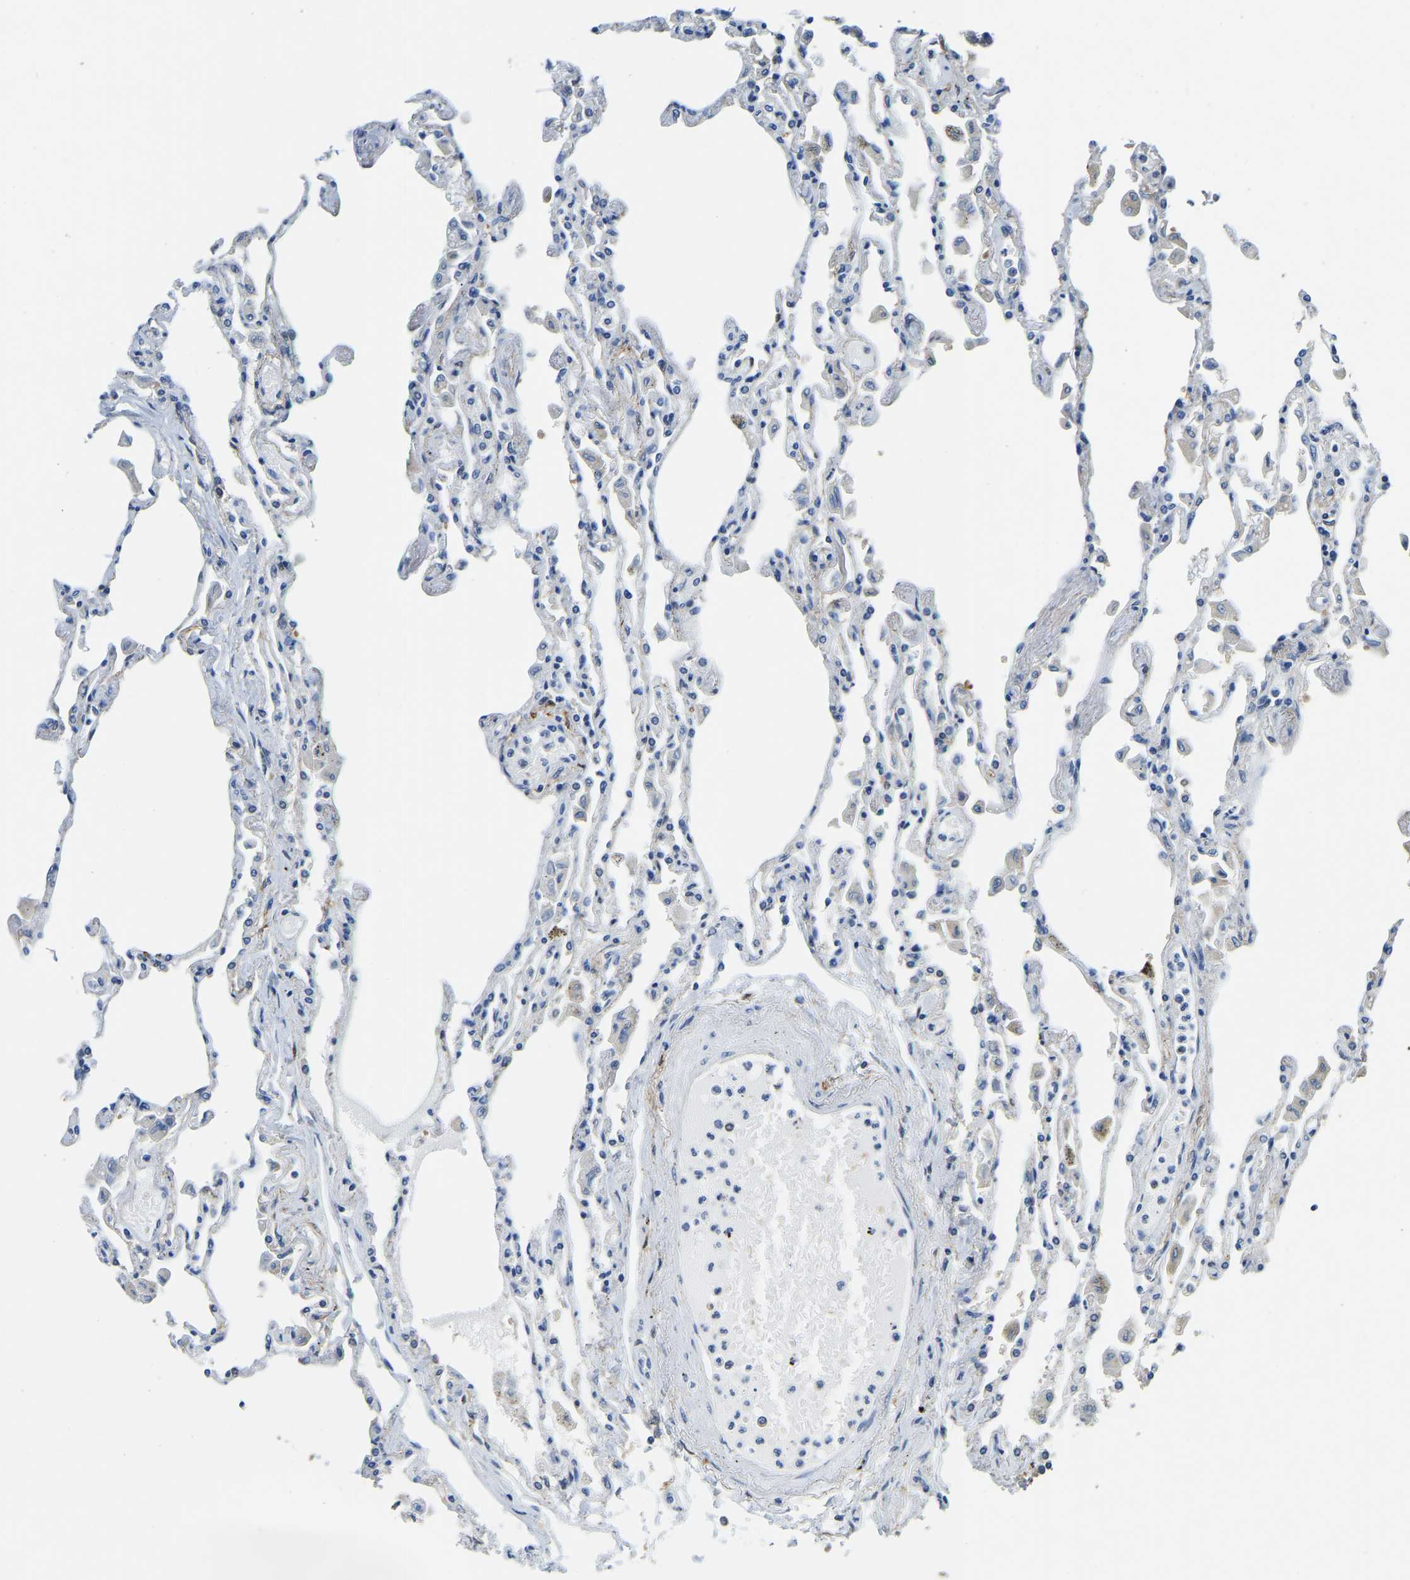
{"staining": {"intensity": "negative", "quantity": "none", "location": "none"}, "tissue": "lung", "cell_type": "Alveolar cells", "image_type": "normal", "snomed": [{"axis": "morphology", "description": "Normal tissue, NOS"}, {"axis": "topography", "description": "Bronchus"}, {"axis": "topography", "description": "Lung"}], "caption": "A high-resolution photomicrograph shows IHC staining of benign lung, which reveals no significant positivity in alveolar cells.", "gene": "ZDHHC13", "patient": {"sex": "female", "age": 49}}